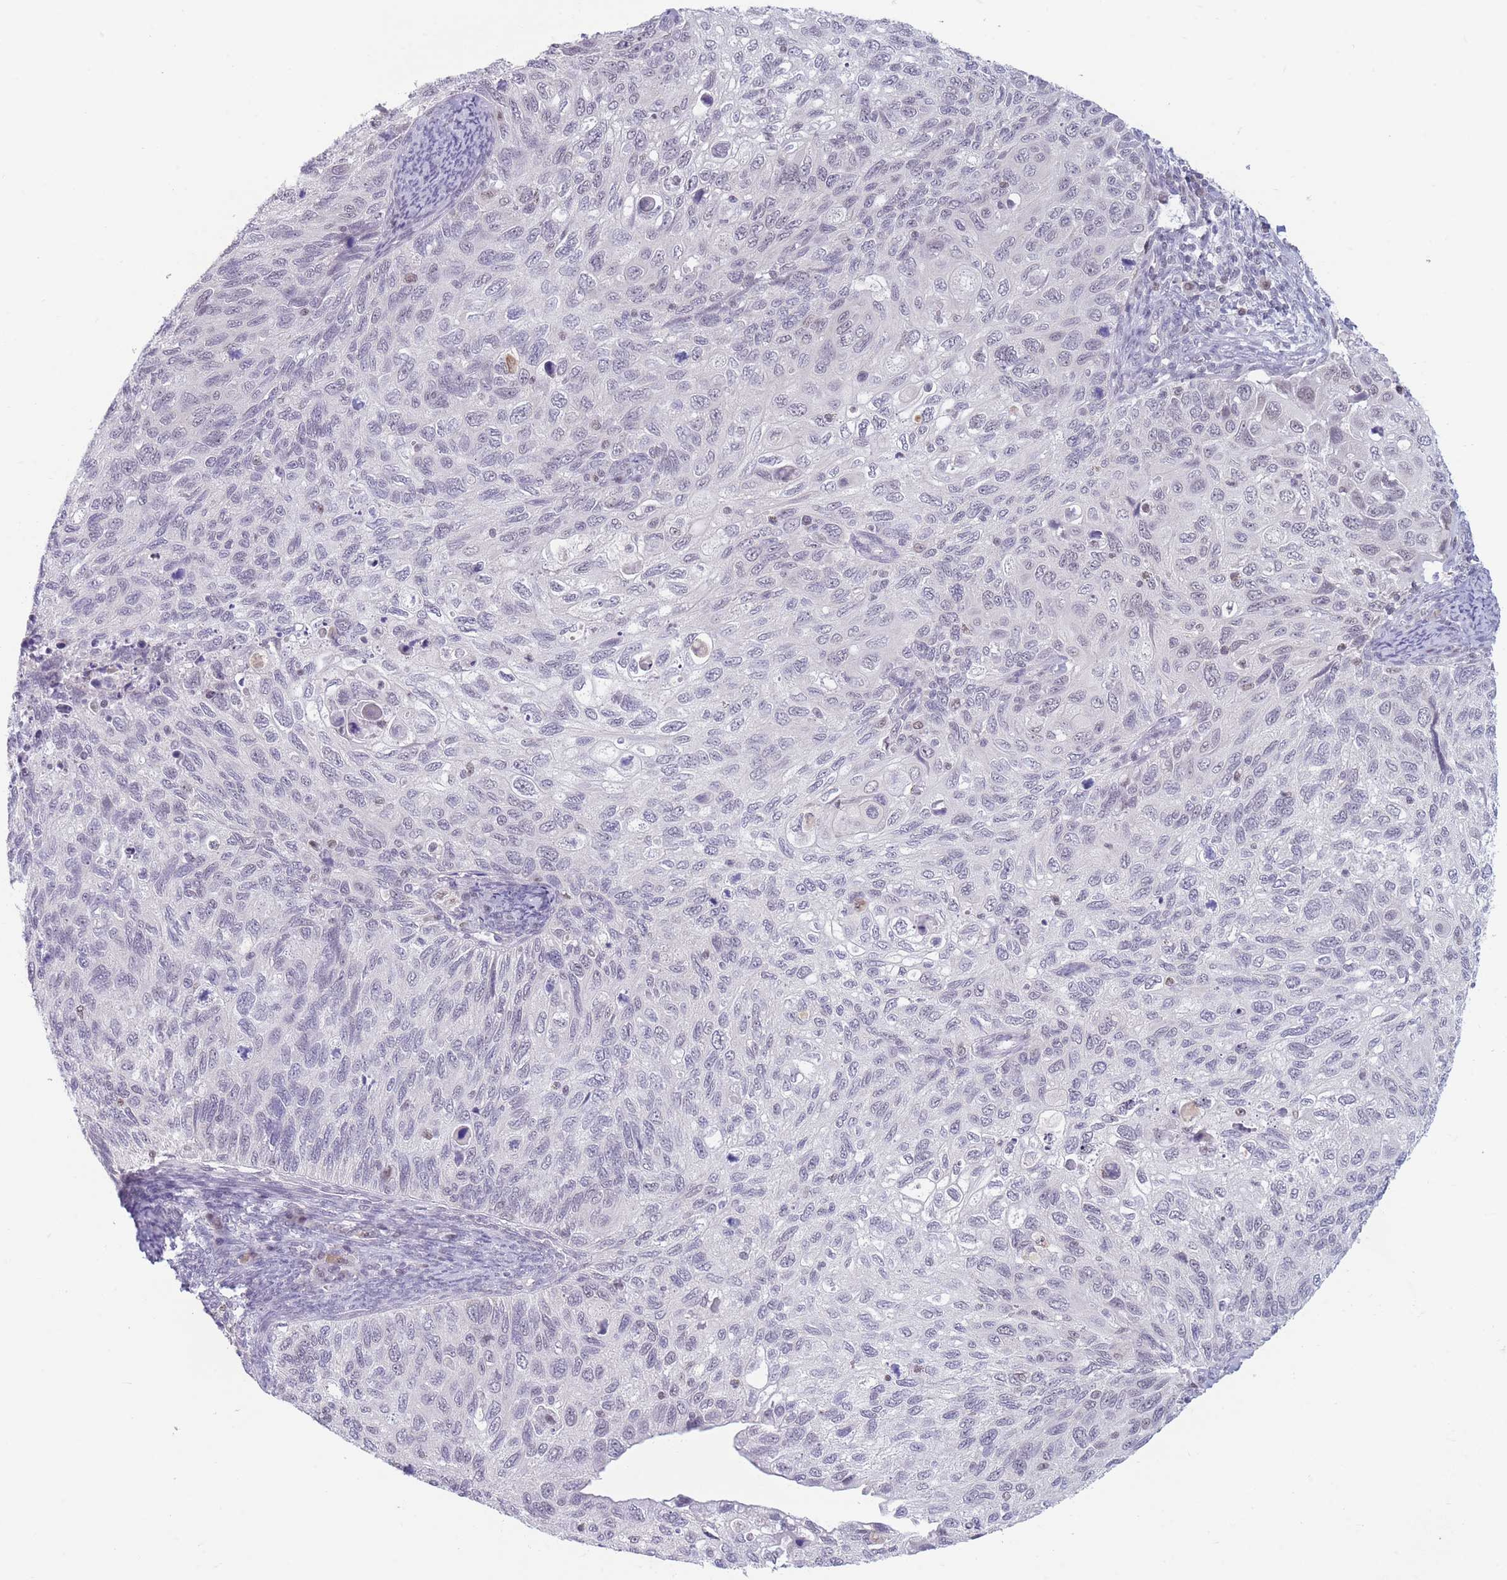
{"staining": {"intensity": "negative", "quantity": "none", "location": "none"}, "tissue": "cervical cancer", "cell_type": "Tumor cells", "image_type": "cancer", "snomed": [{"axis": "morphology", "description": "Squamous cell carcinoma, NOS"}, {"axis": "topography", "description": "Cervix"}], "caption": "Immunohistochemical staining of cervical cancer demonstrates no significant expression in tumor cells. (DAB IHC, high magnification).", "gene": "ARID3B", "patient": {"sex": "female", "age": 70}}